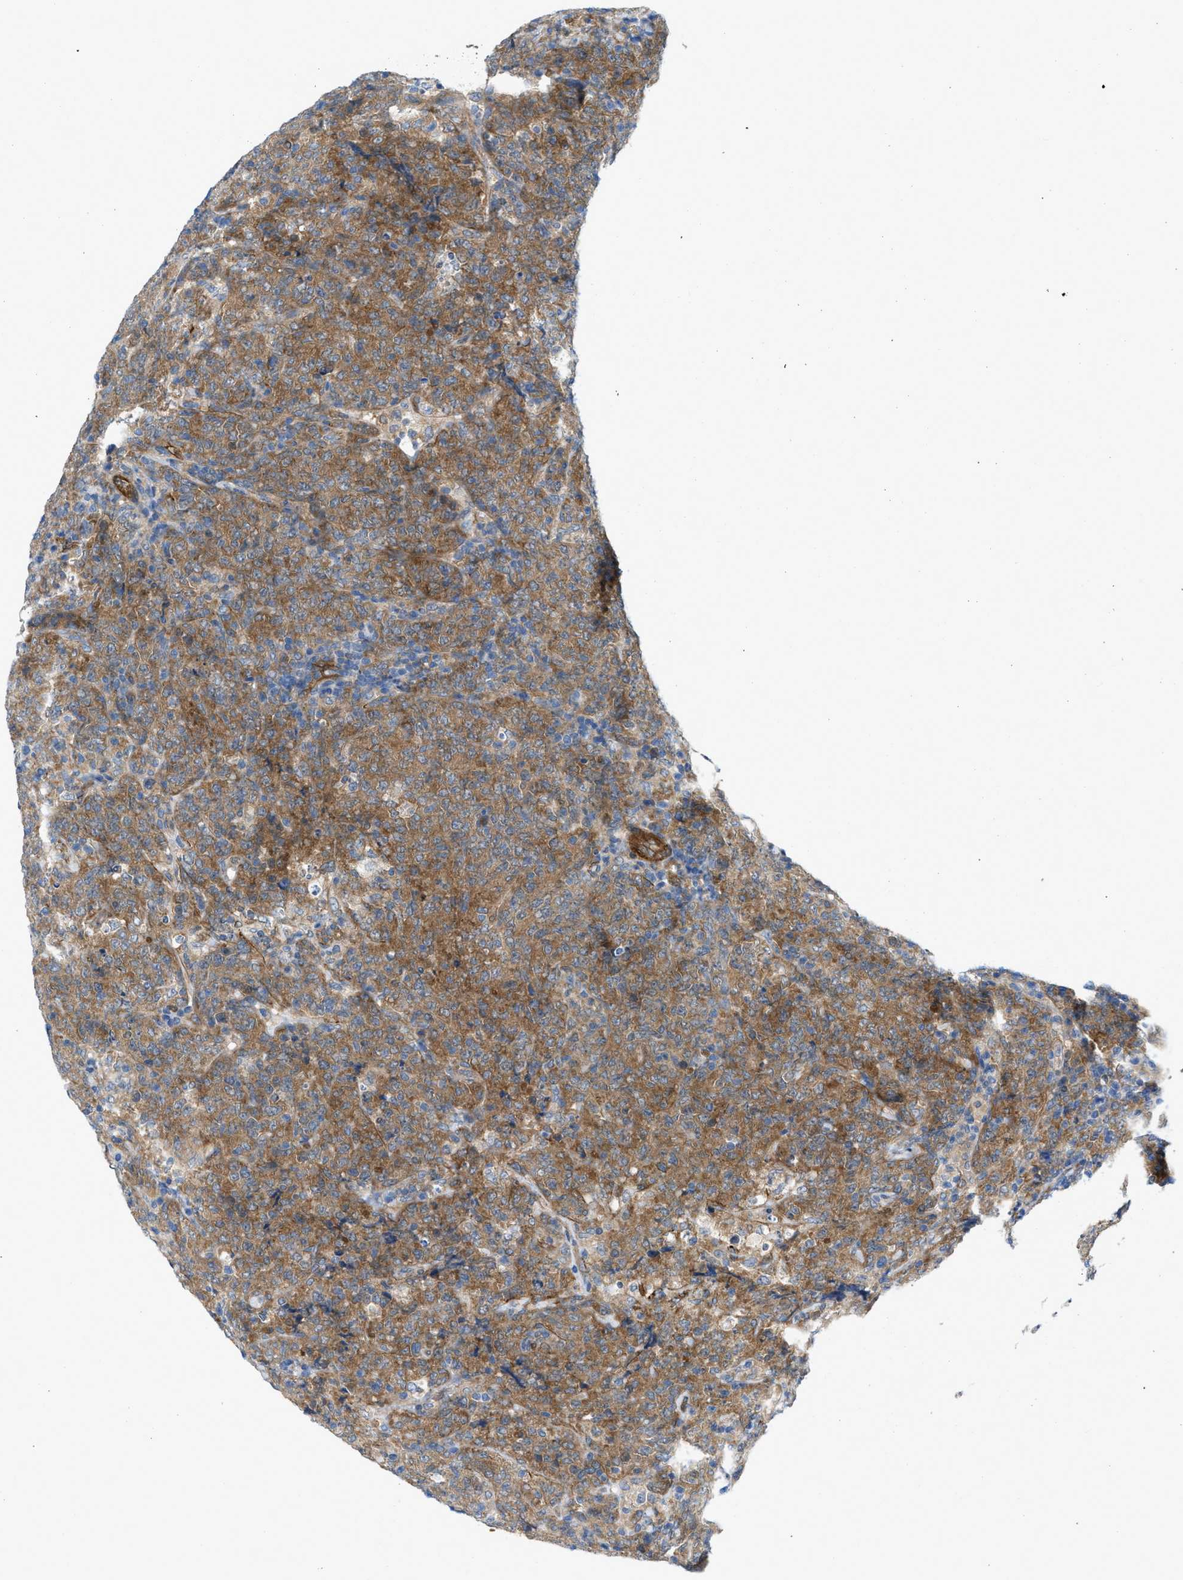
{"staining": {"intensity": "moderate", "quantity": ">75%", "location": "cytoplasmic/membranous"}, "tissue": "lymphoma", "cell_type": "Tumor cells", "image_type": "cancer", "snomed": [{"axis": "morphology", "description": "Malignant lymphoma, non-Hodgkin's type, High grade"}, {"axis": "topography", "description": "Tonsil"}], "caption": "Tumor cells demonstrate medium levels of moderate cytoplasmic/membranous staining in approximately >75% of cells in human lymphoma.", "gene": "PDLIM5", "patient": {"sex": "female", "age": 36}}